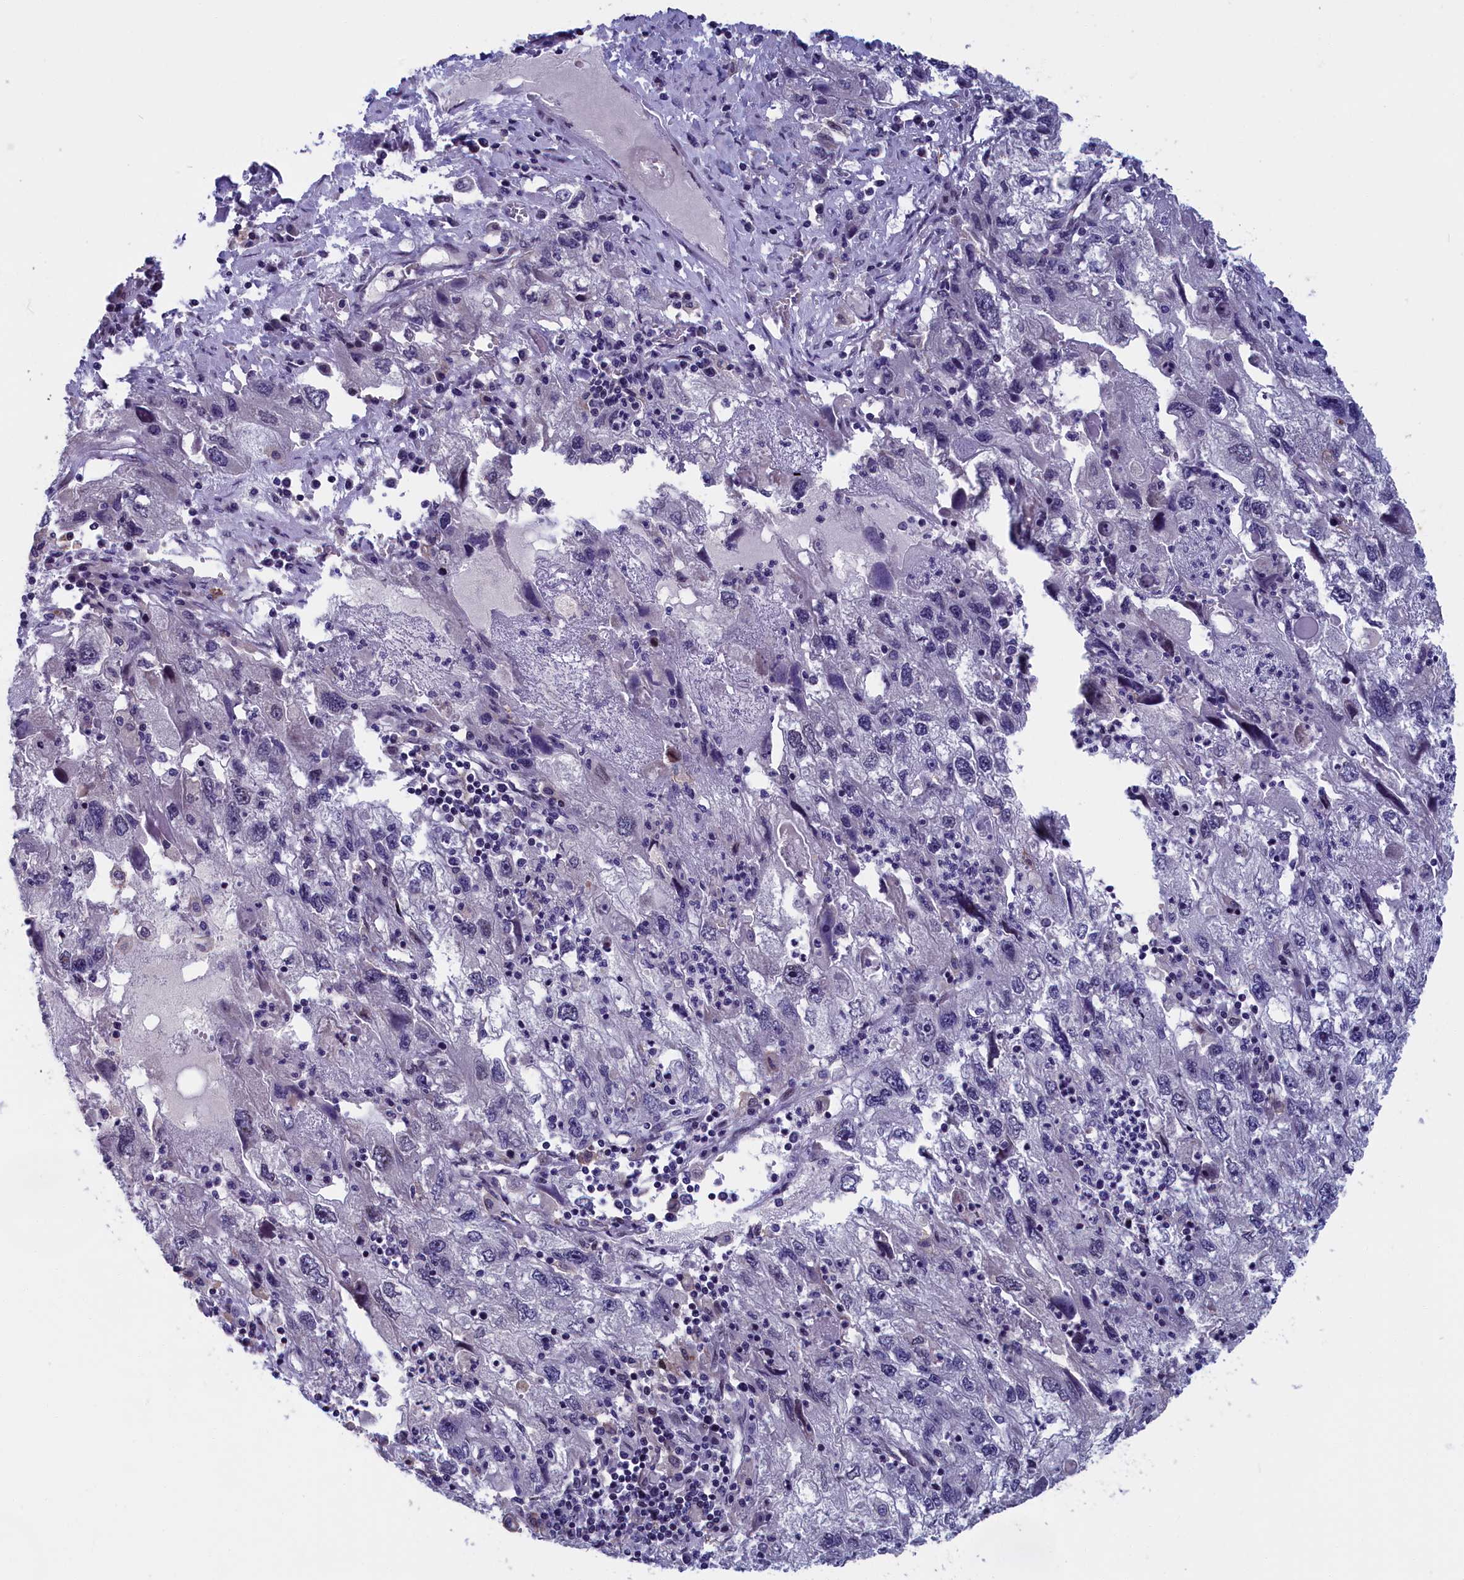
{"staining": {"intensity": "negative", "quantity": "none", "location": "none"}, "tissue": "endometrial cancer", "cell_type": "Tumor cells", "image_type": "cancer", "snomed": [{"axis": "morphology", "description": "Adenocarcinoma, NOS"}, {"axis": "topography", "description": "Endometrium"}], "caption": "An immunohistochemistry (IHC) micrograph of endometrial cancer is shown. There is no staining in tumor cells of endometrial cancer. Brightfield microscopy of immunohistochemistry (IHC) stained with DAB (3,3'-diaminobenzidine) (brown) and hematoxylin (blue), captured at high magnification.", "gene": "GPSM1", "patient": {"sex": "female", "age": 49}}